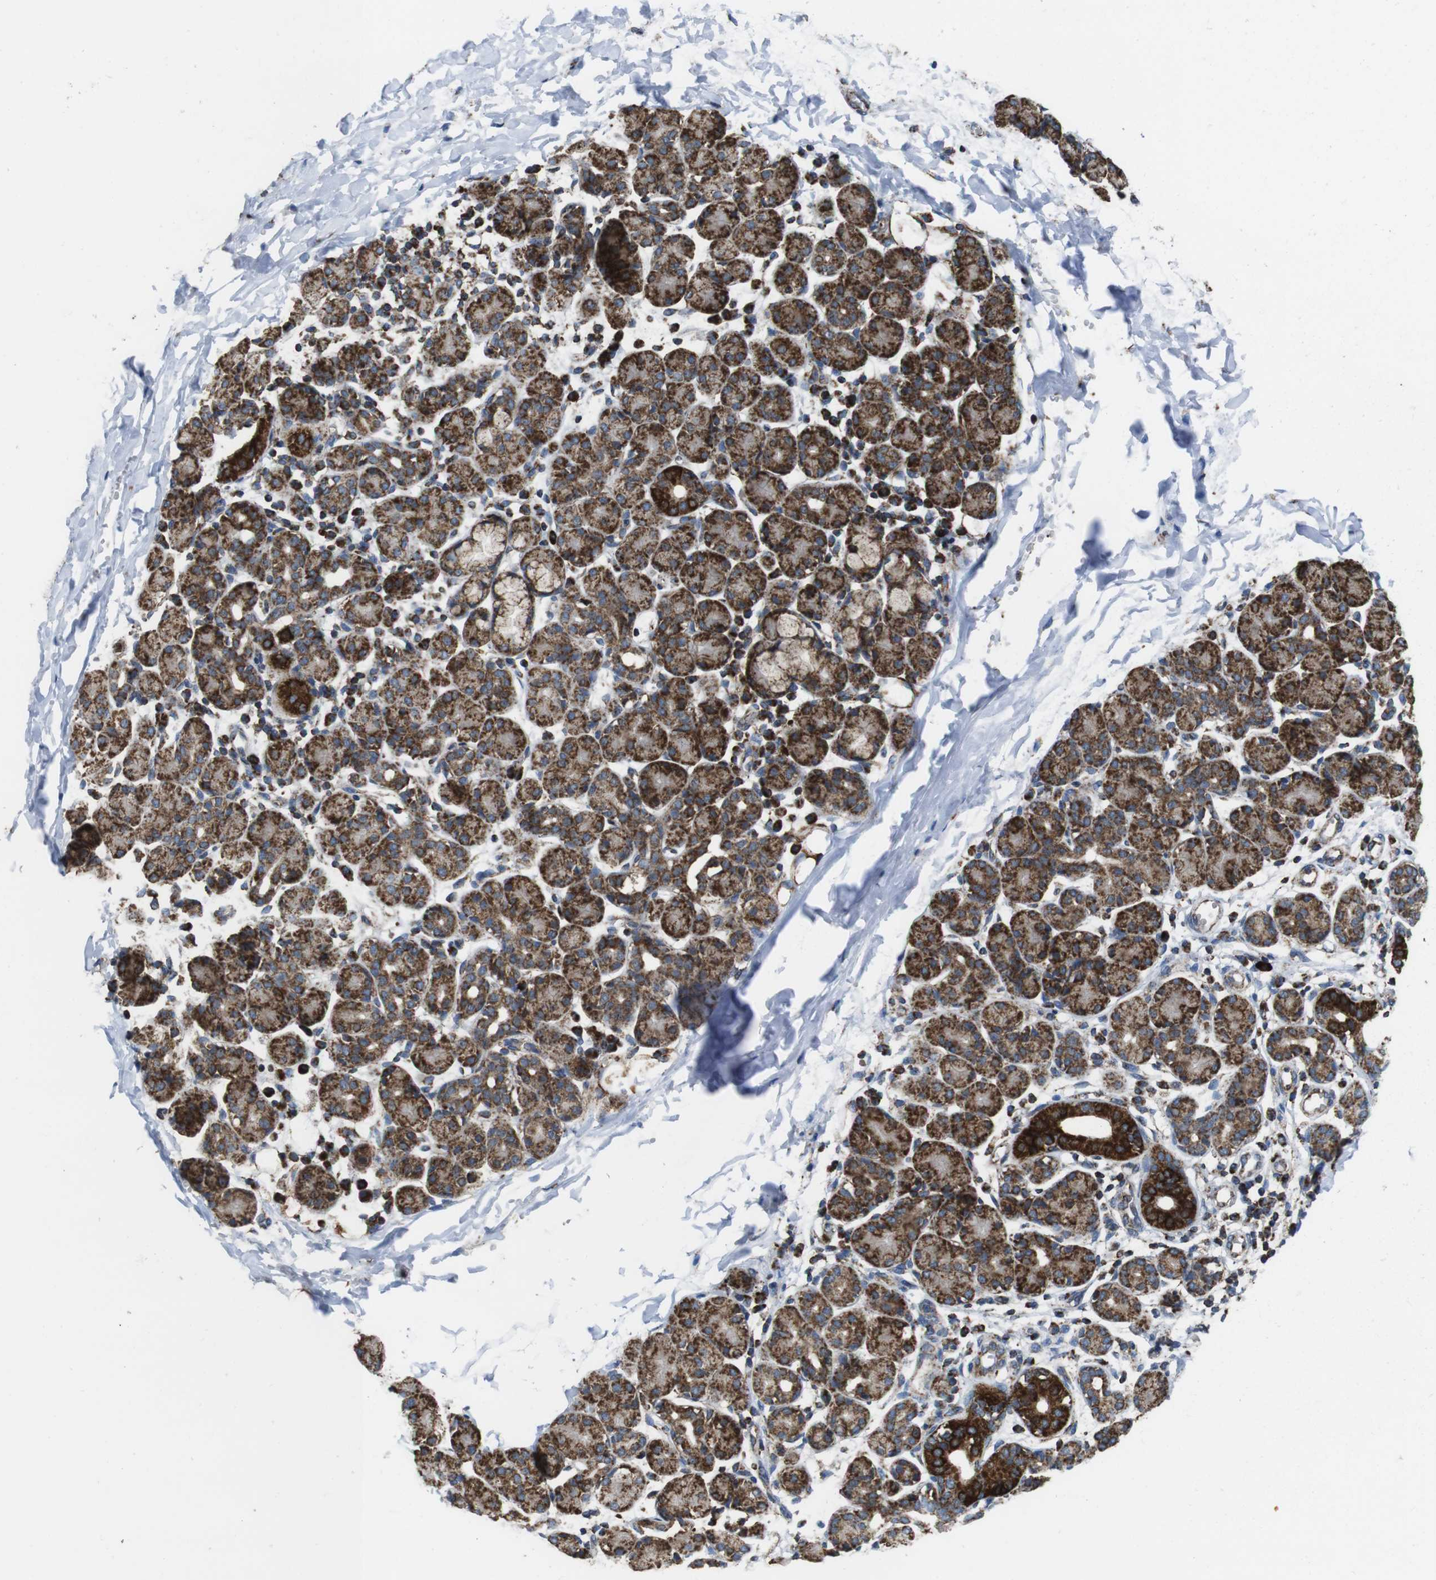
{"staining": {"intensity": "moderate", "quantity": ">75%", "location": "cytoplasmic/membranous"}, "tissue": "salivary gland", "cell_type": "Glandular cells", "image_type": "normal", "snomed": [{"axis": "morphology", "description": "Normal tissue, NOS"}, {"axis": "morphology", "description": "Inflammation, NOS"}, {"axis": "topography", "description": "Lymph node"}, {"axis": "topography", "description": "Salivary gland"}], "caption": "The immunohistochemical stain shows moderate cytoplasmic/membranous staining in glandular cells of benign salivary gland. The staining was performed using DAB to visualize the protein expression in brown, while the nuclei were stained in blue with hematoxylin (Magnification: 20x).", "gene": "HK1", "patient": {"sex": "male", "age": 3}}